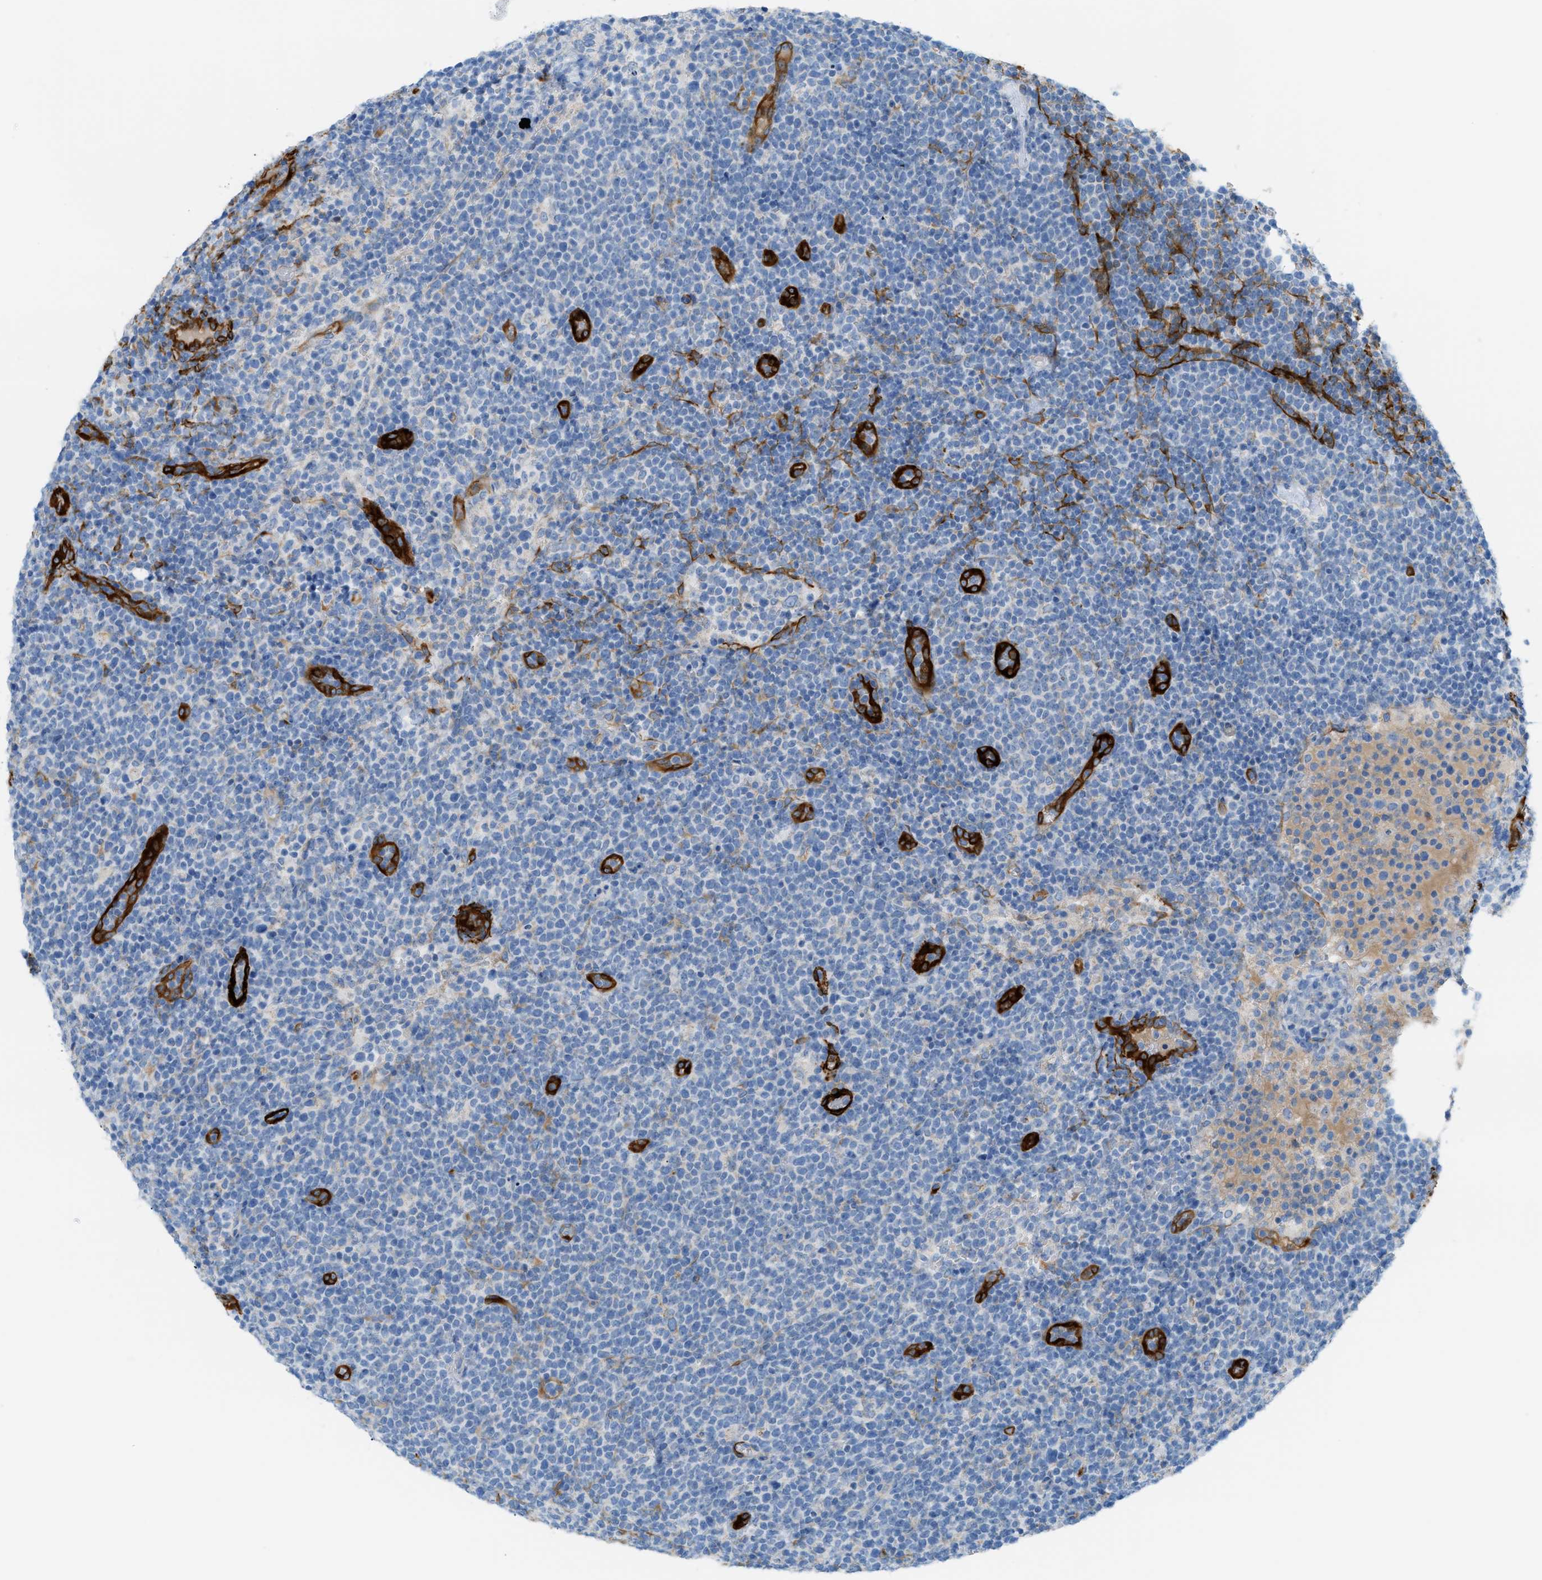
{"staining": {"intensity": "negative", "quantity": "none", "location": "none"}, "tissue": "lymphoma", "cell_type": "Tumor cells", "image_type": "cancer", "snomed": [{"axis": "morphology", "description": "Malignant lymphoma, non-Hodgkin's type, High grade"}, {"axis": "topography", "description": "Lymph node"}], "caption": "This is an immunohistochemistry (IHC) image of lymphoma. There is no expression in tumor cells.", "gene": "MYH11", "patient": {"sex": "male", "age": 61}}